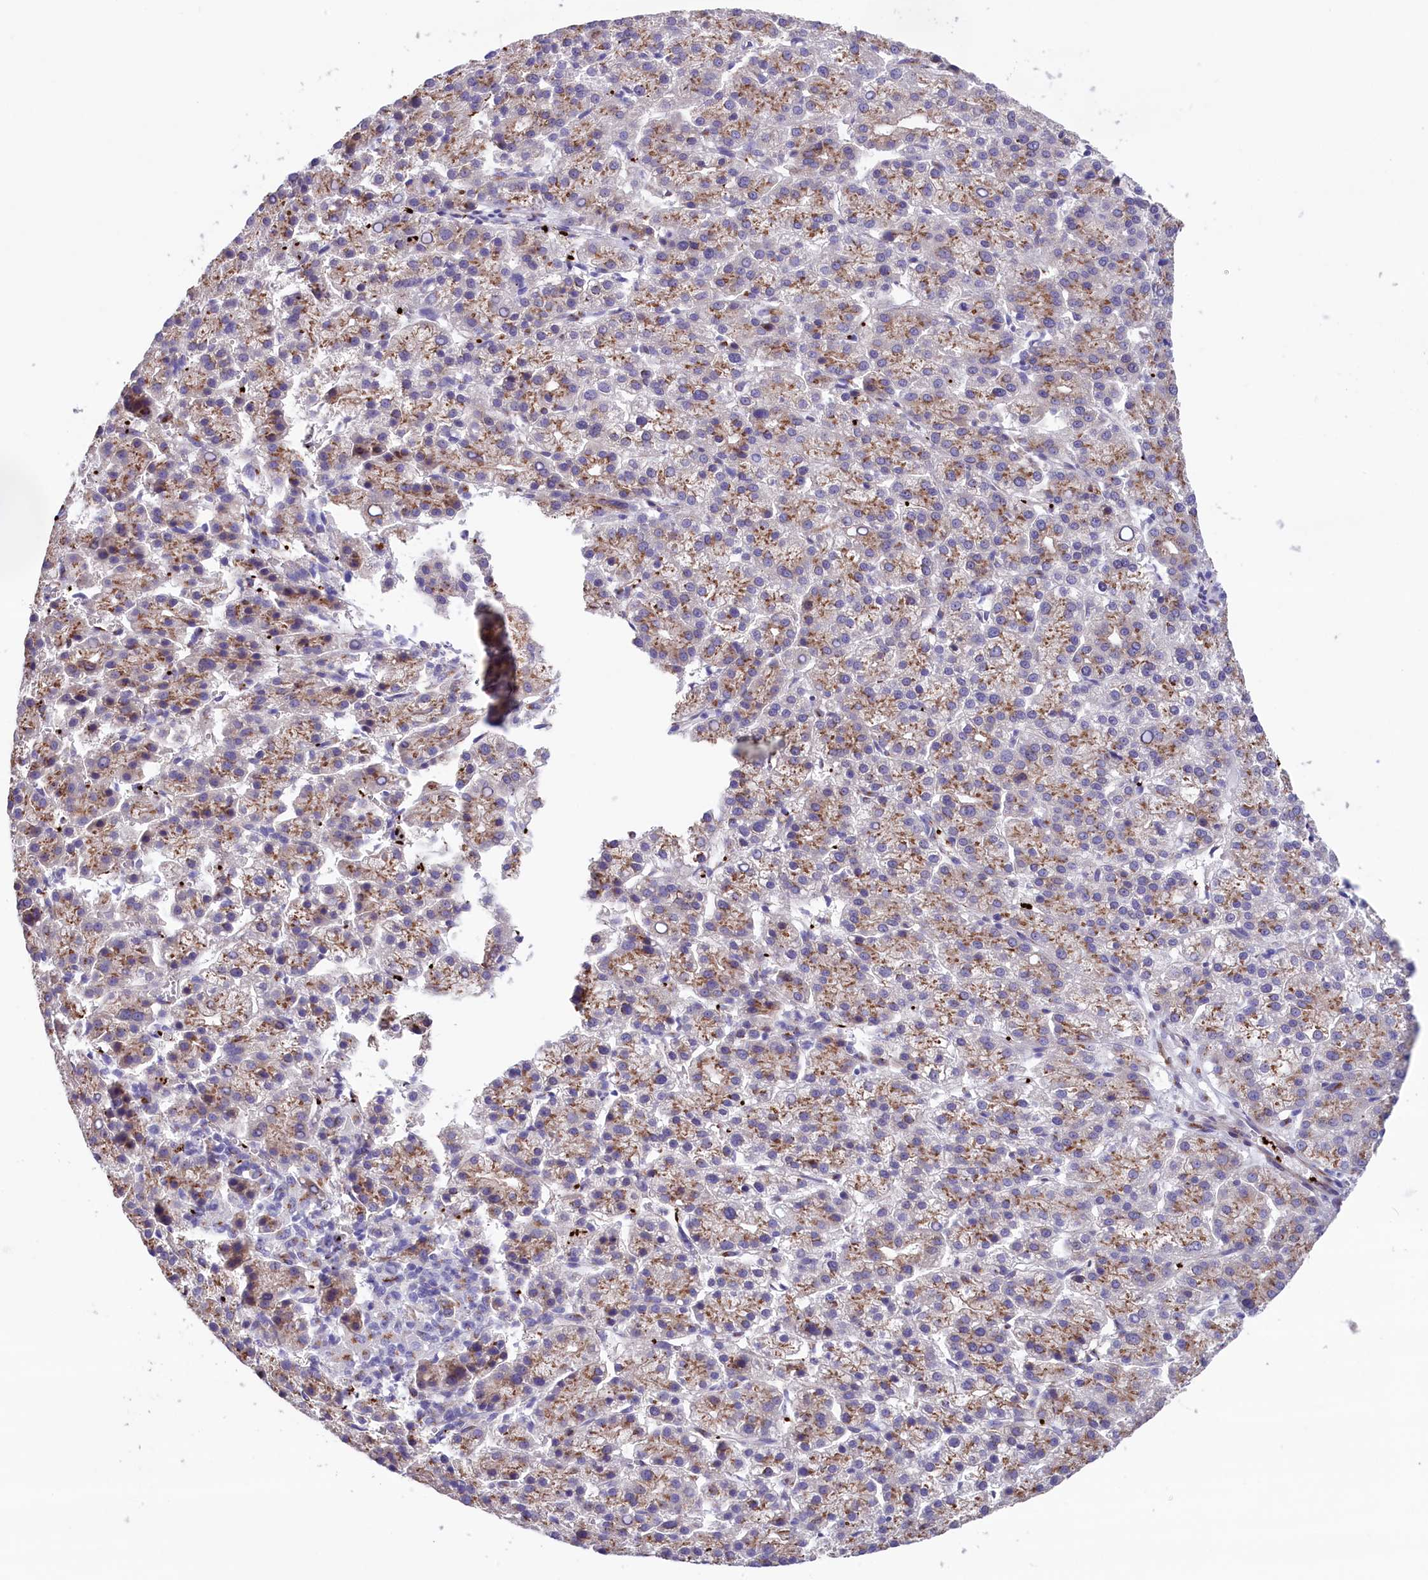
{"staining": {"intensity": "weak", "quantity": "25%-75%", "location": "cytoplasmic/membranous"}, "tissue": "liver cancer", "cell_type": "Tumor cells", "image_type": "cancer", "snomed": [{"axis": "morphology", "description": "Carcinoma, Hepatocellular, NOS"}, {"axis": "topography", "description": "Liver"}], "caption": "Liver hepatocellular carcinoma tissue demonstrates weak cytoplasmic/membranous positivity in about 25%-75% of tumor cells, visualized by immunohistochemistry.", "gene": "HEATR3", "patient": {"sex": "female", "age": 58}}